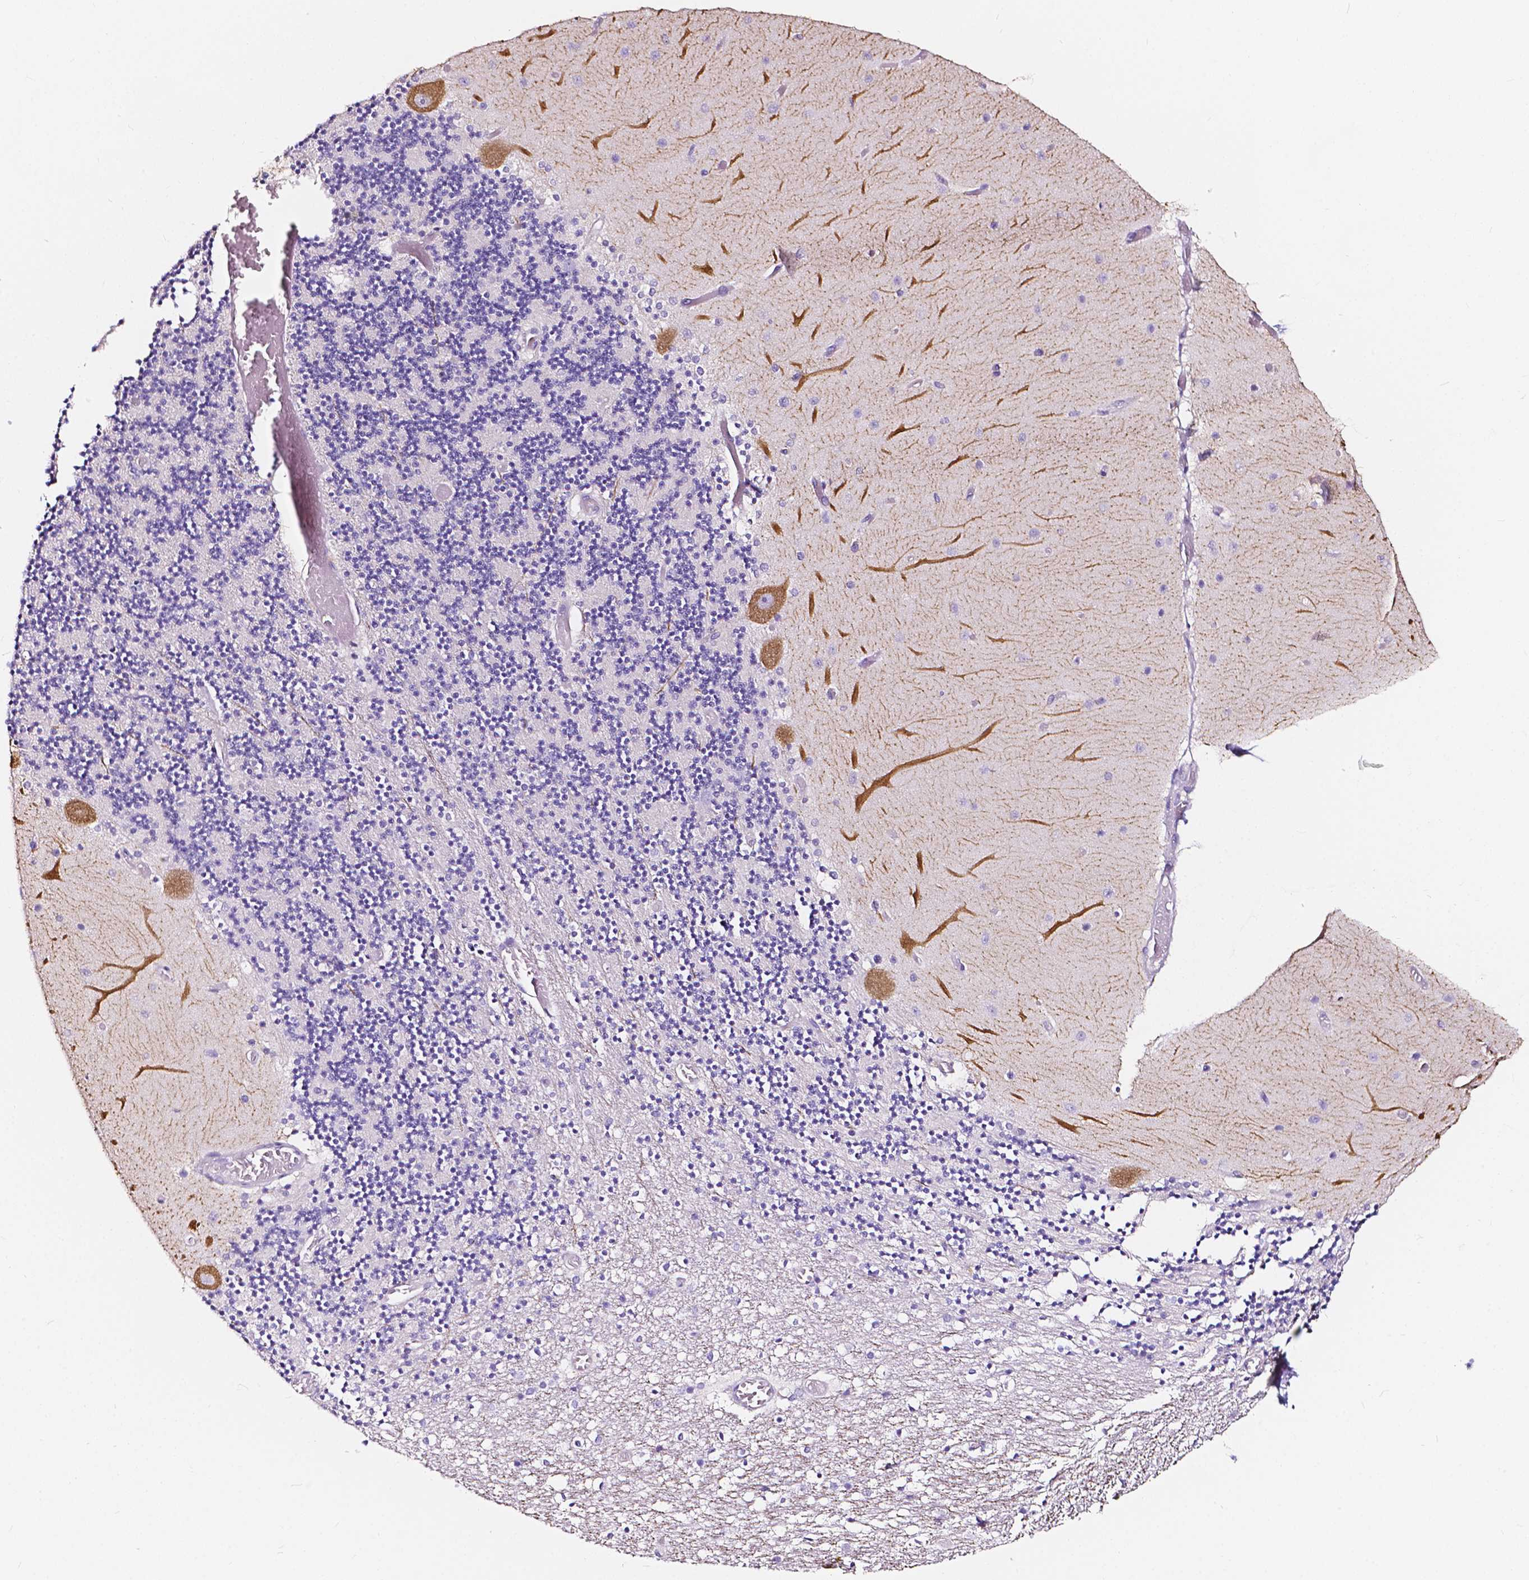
{"staining": {"intensity": "negative", "quantity": "none", "location": "none"}, "tissue": "cerebellum", "cell_type": "Cells in granular layer", "image_type": "normal", "snomed": [{"axis": "morphology", "description": "Normal tissue, NOS"}, {"axis": "topography", "description": "Cerebellum"}], "caption": "Protein analysis of unremarkable cerebellum exhibits no significant expression in cells in granular layer.", "gene": "CLSTN2", "patient": {"sex": "female", "age": 28}}